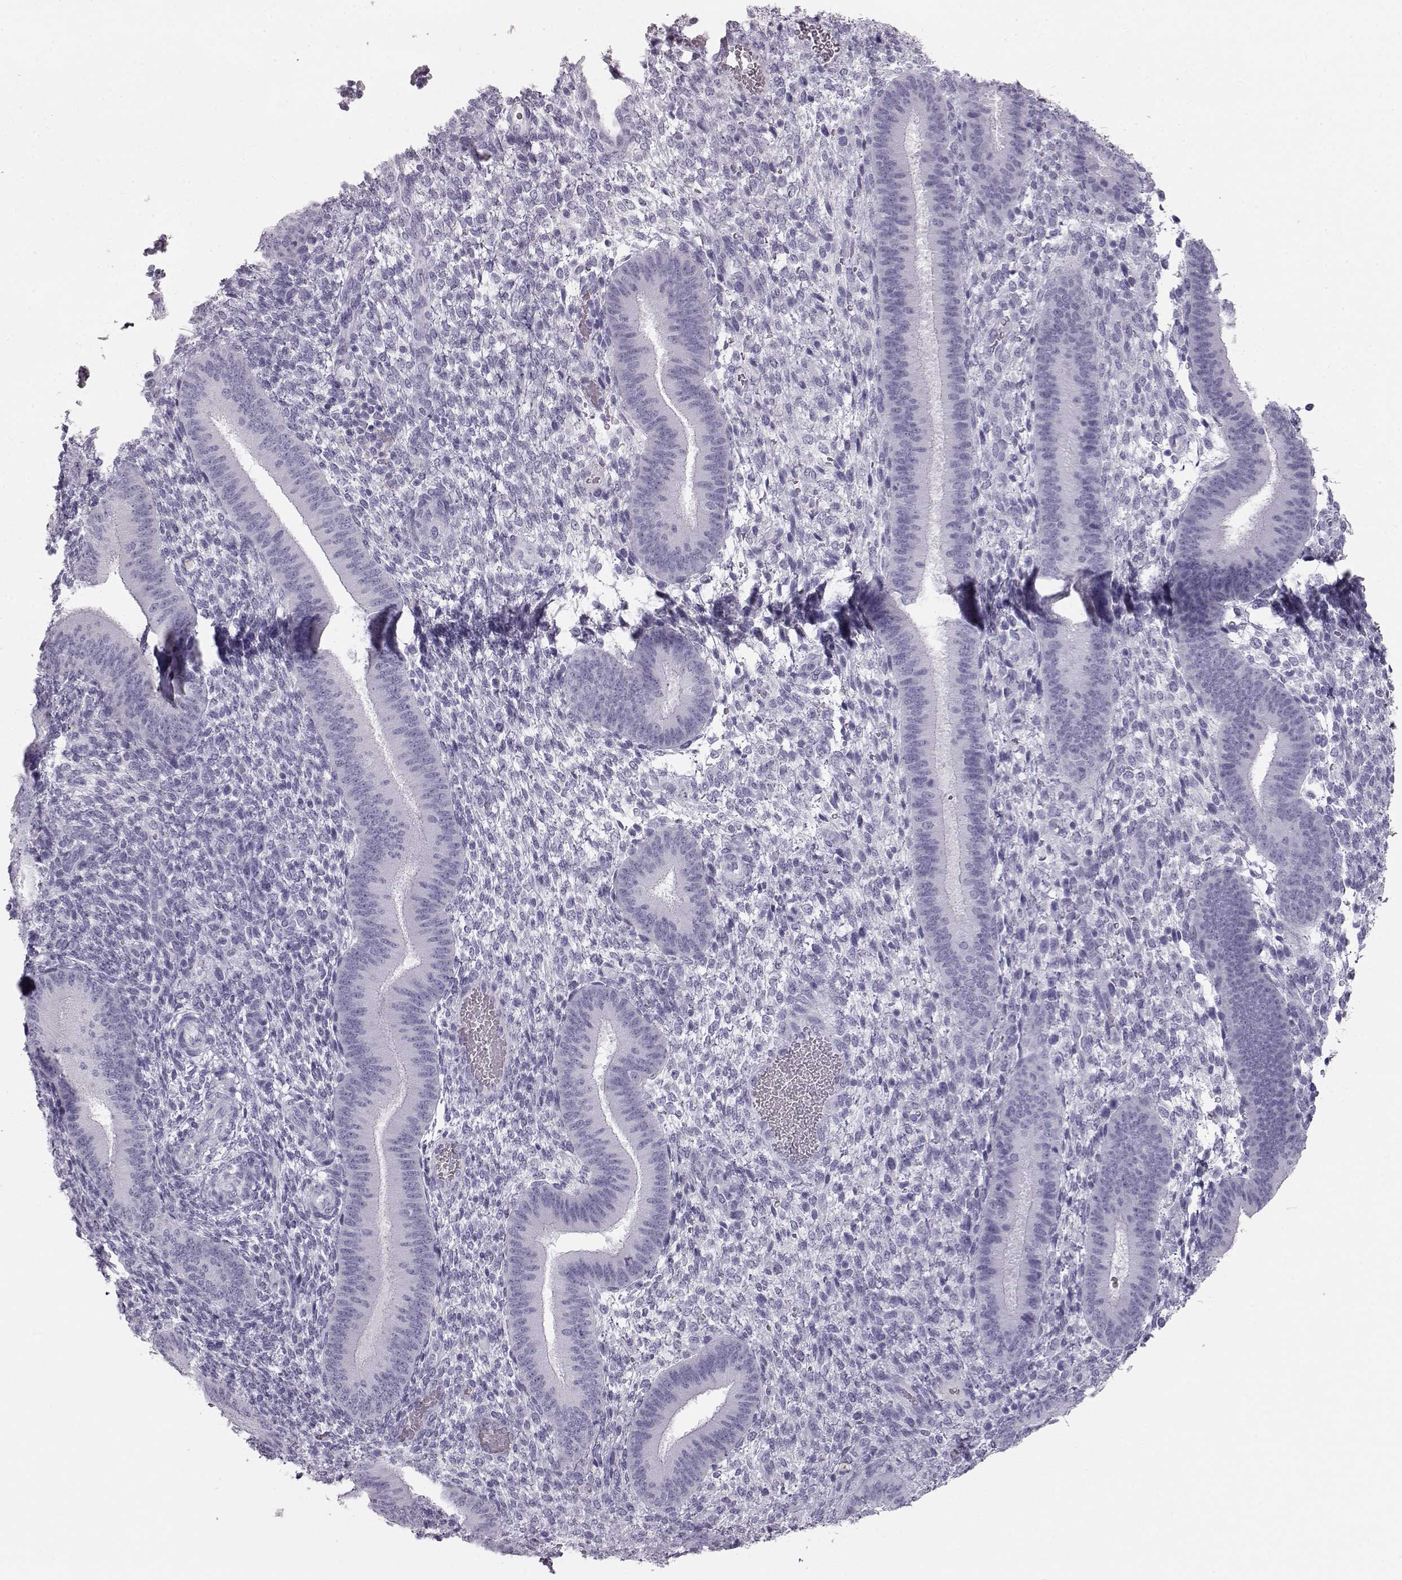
{"staining": {"intensity": "negative", "quantity": "none", "location": "none"}, "tissue": "endometrium", "cell_type": "Cells in endometrial stroma", "image_type": "normal", "snomed": [{"axis": "morphology", "description": "Normal tissue, NOS"}, {"axis": "topography", "description": "Endometrium"}], "caption": "Immunohistochemistry (IHC) micrograph of unremarkable endometrium stained for a protein (brown), which reveals no staining in cells in endometrial stroma.", "gene": "ITLN1", "patient": {"sex": "female", "age": 39}}